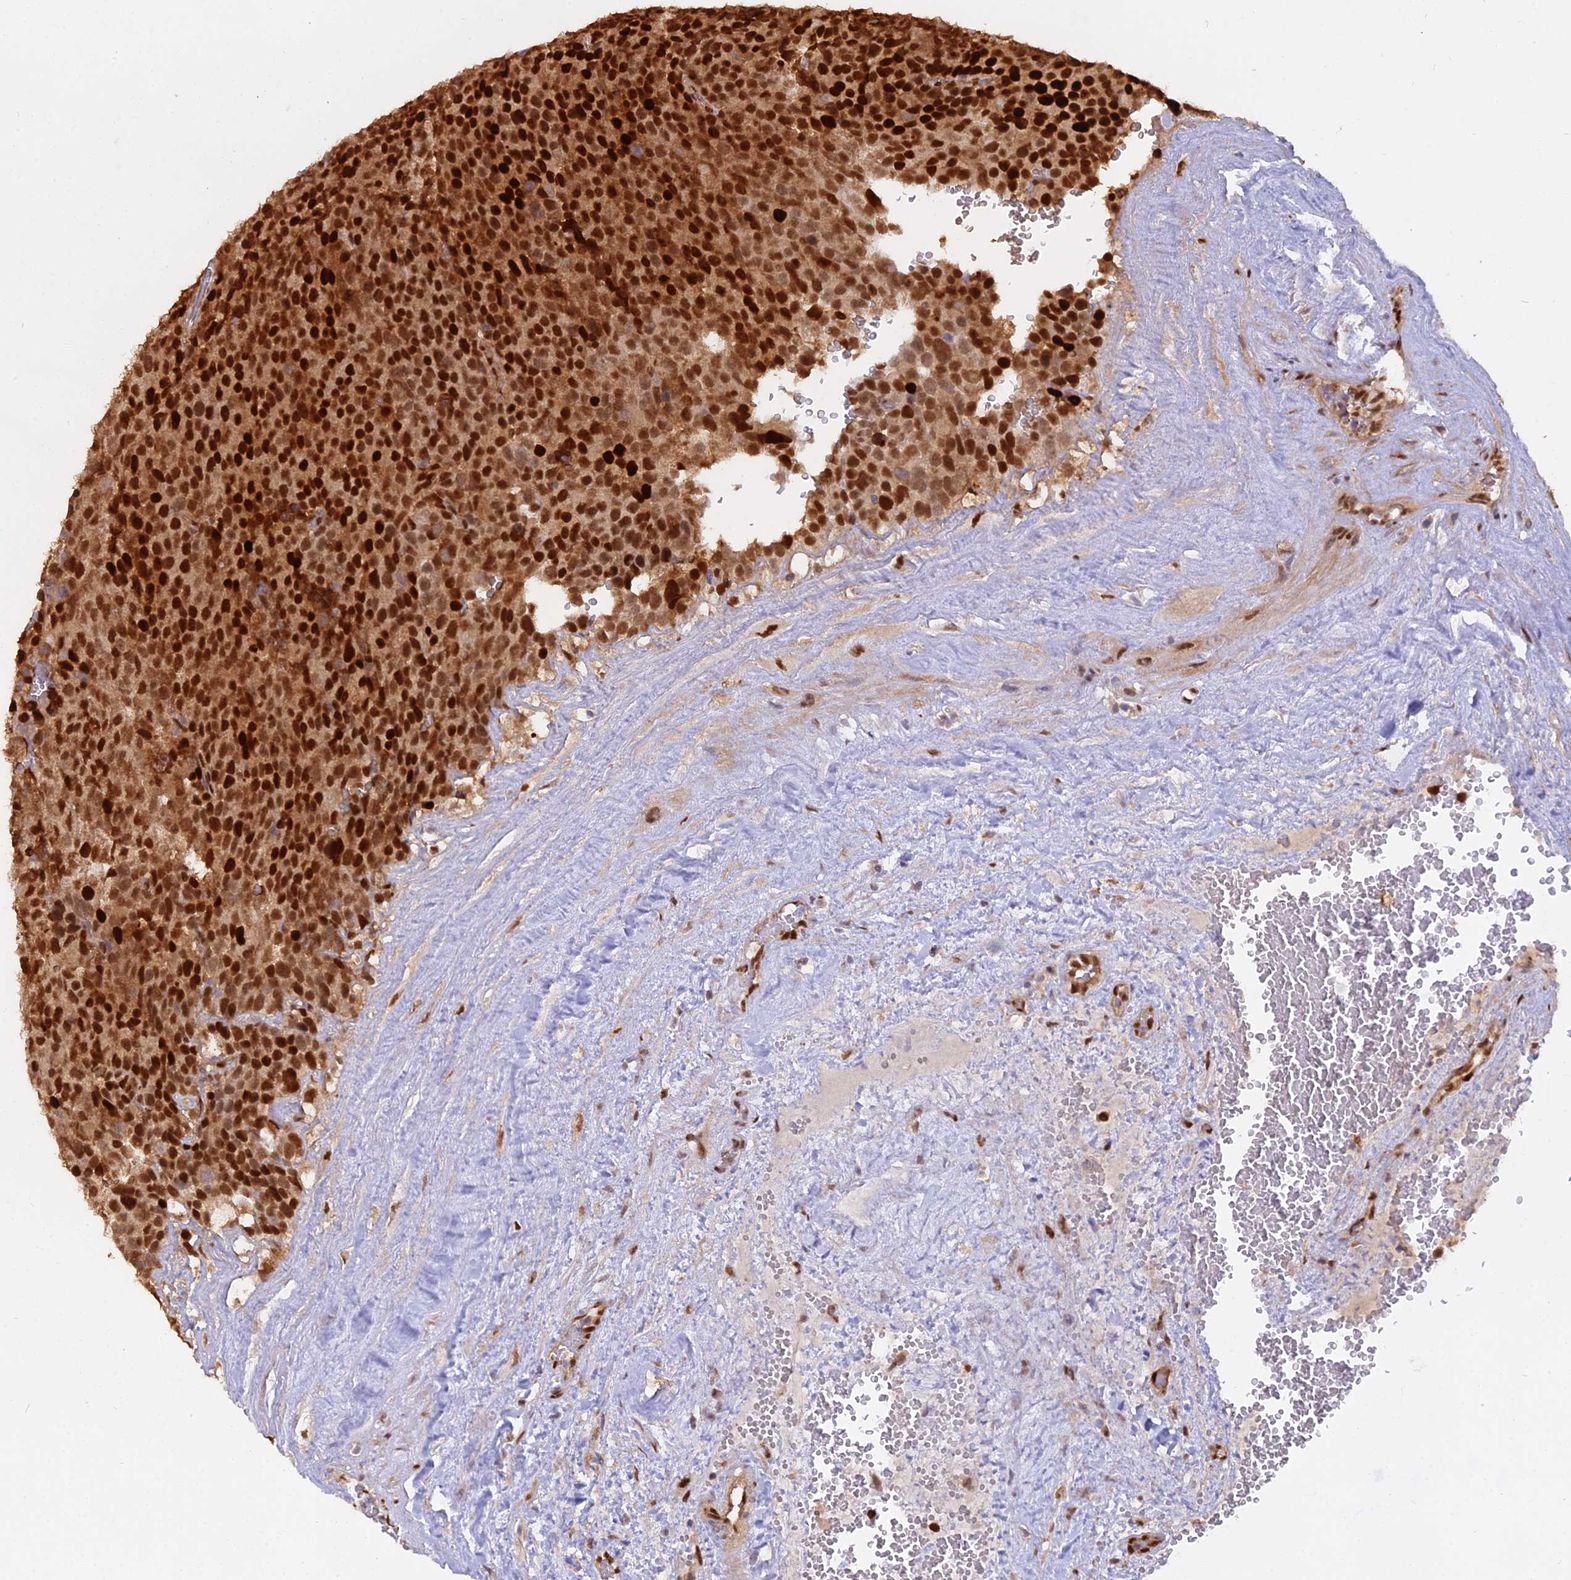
{"staining": {"intensity": "strong", "quantity": ">75%", "location": "nuclear"}, "tissue": "testis cancer", "cell_type": "Tumor cells", "image_type": "cancer", "snomed": [{"axis": "morphology", "description": "Seminoma, NOS"}, {"axis": "topography", "description": "Testis"}], "caption": "IHC (DAB) staining of testis cancer reveals strong nuclear protein expression in about >75% of tumor cells.", "gene": "NPEPL1", "patient": {"sex": "male", "age": 71}}